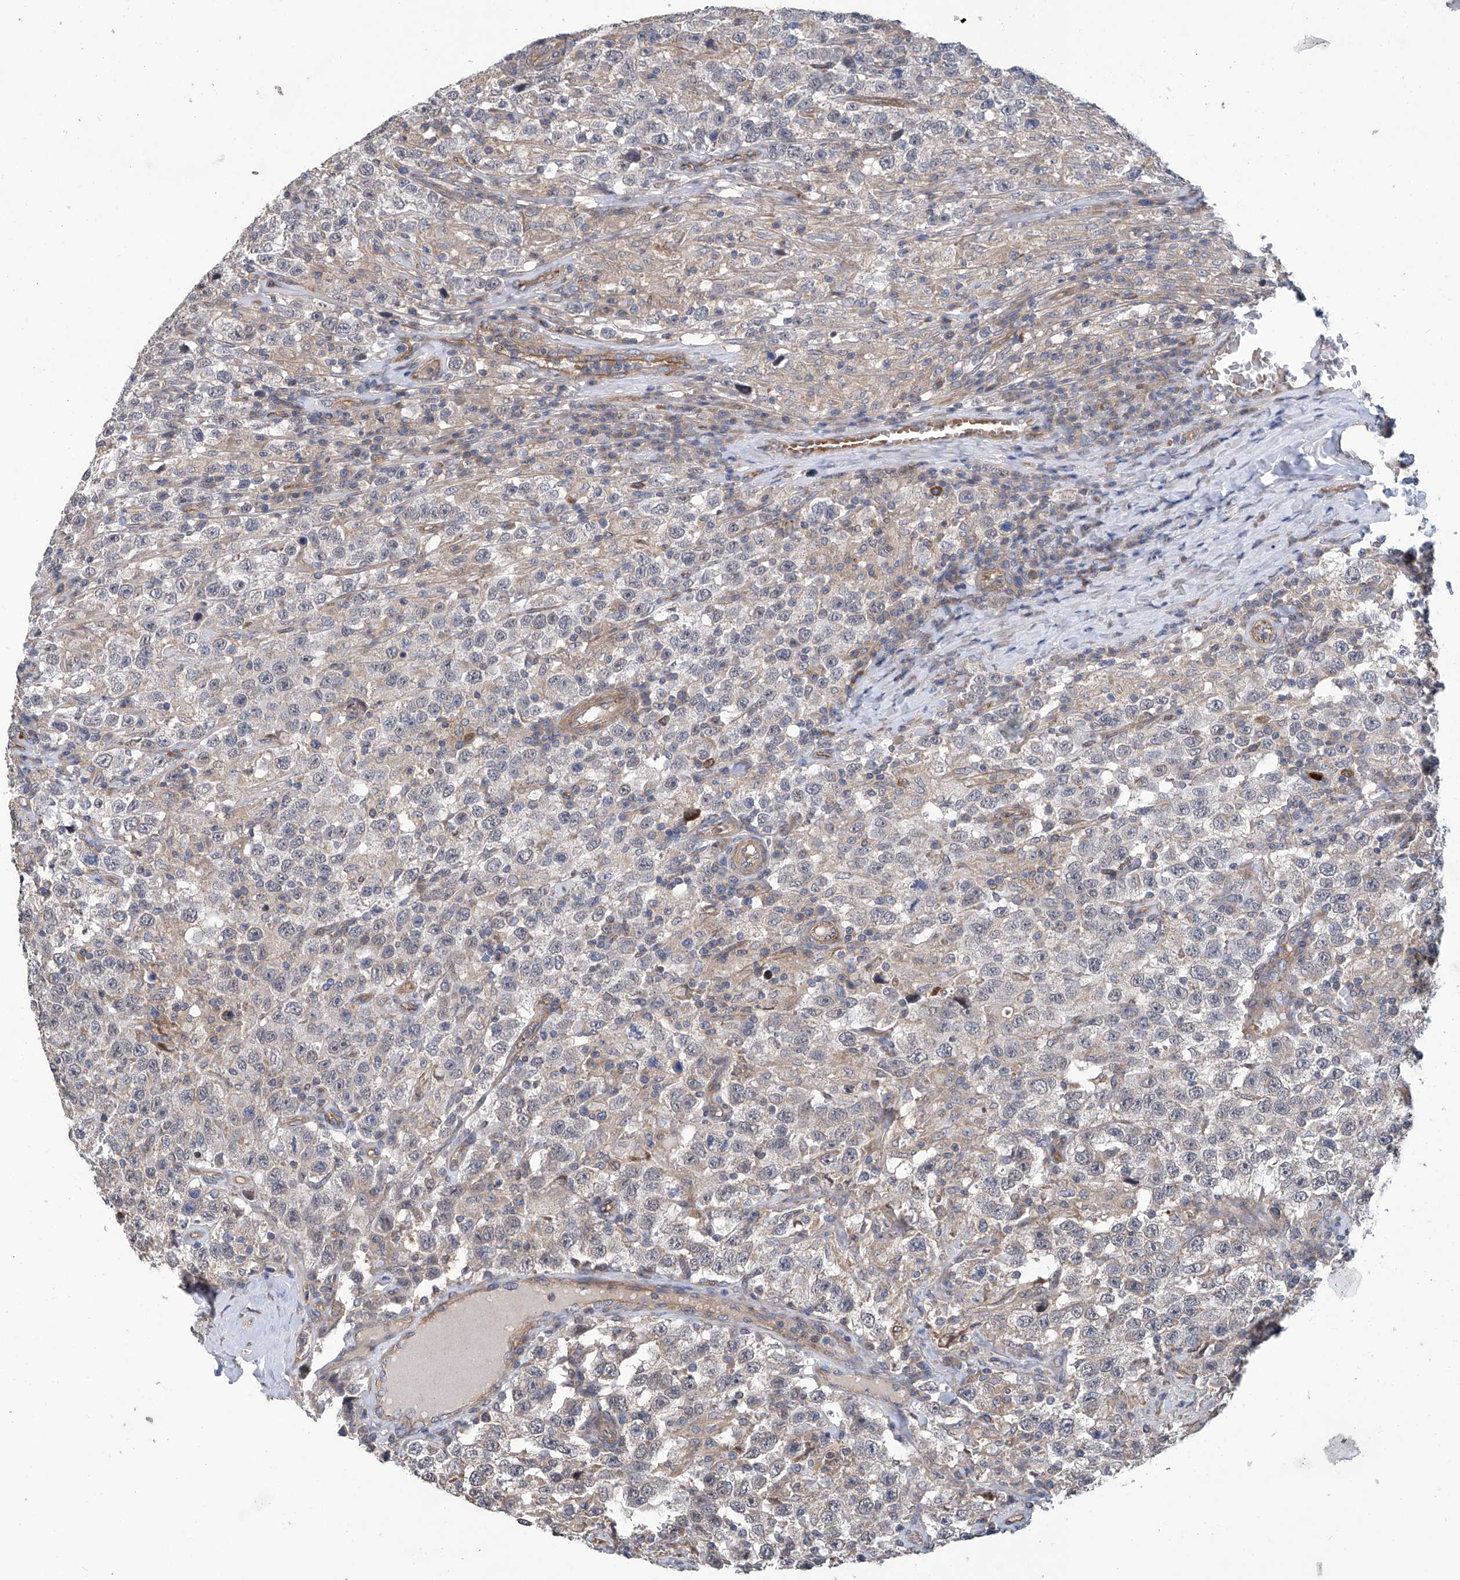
{"staining": {"intensity": "negative", "quantity": "none", "location": "none"}, "tissue": "testis cancer", "cell_type": "Tumor cells", "image_type": "cancer", "snomed": [{"axis": "morphology", "description": "Seminoma, NOS"}, {"axis": "topography", "description": "Testis"}], "caption": "The image demonstrates no significant staining in tumor cells of testis cancer. (Brightfield microscopy of DAB (3,3'-diaminobenzidine) IHC at high magnification).", "gene": "EIF2D", "patient": {"sex": "male", "age": 41}}